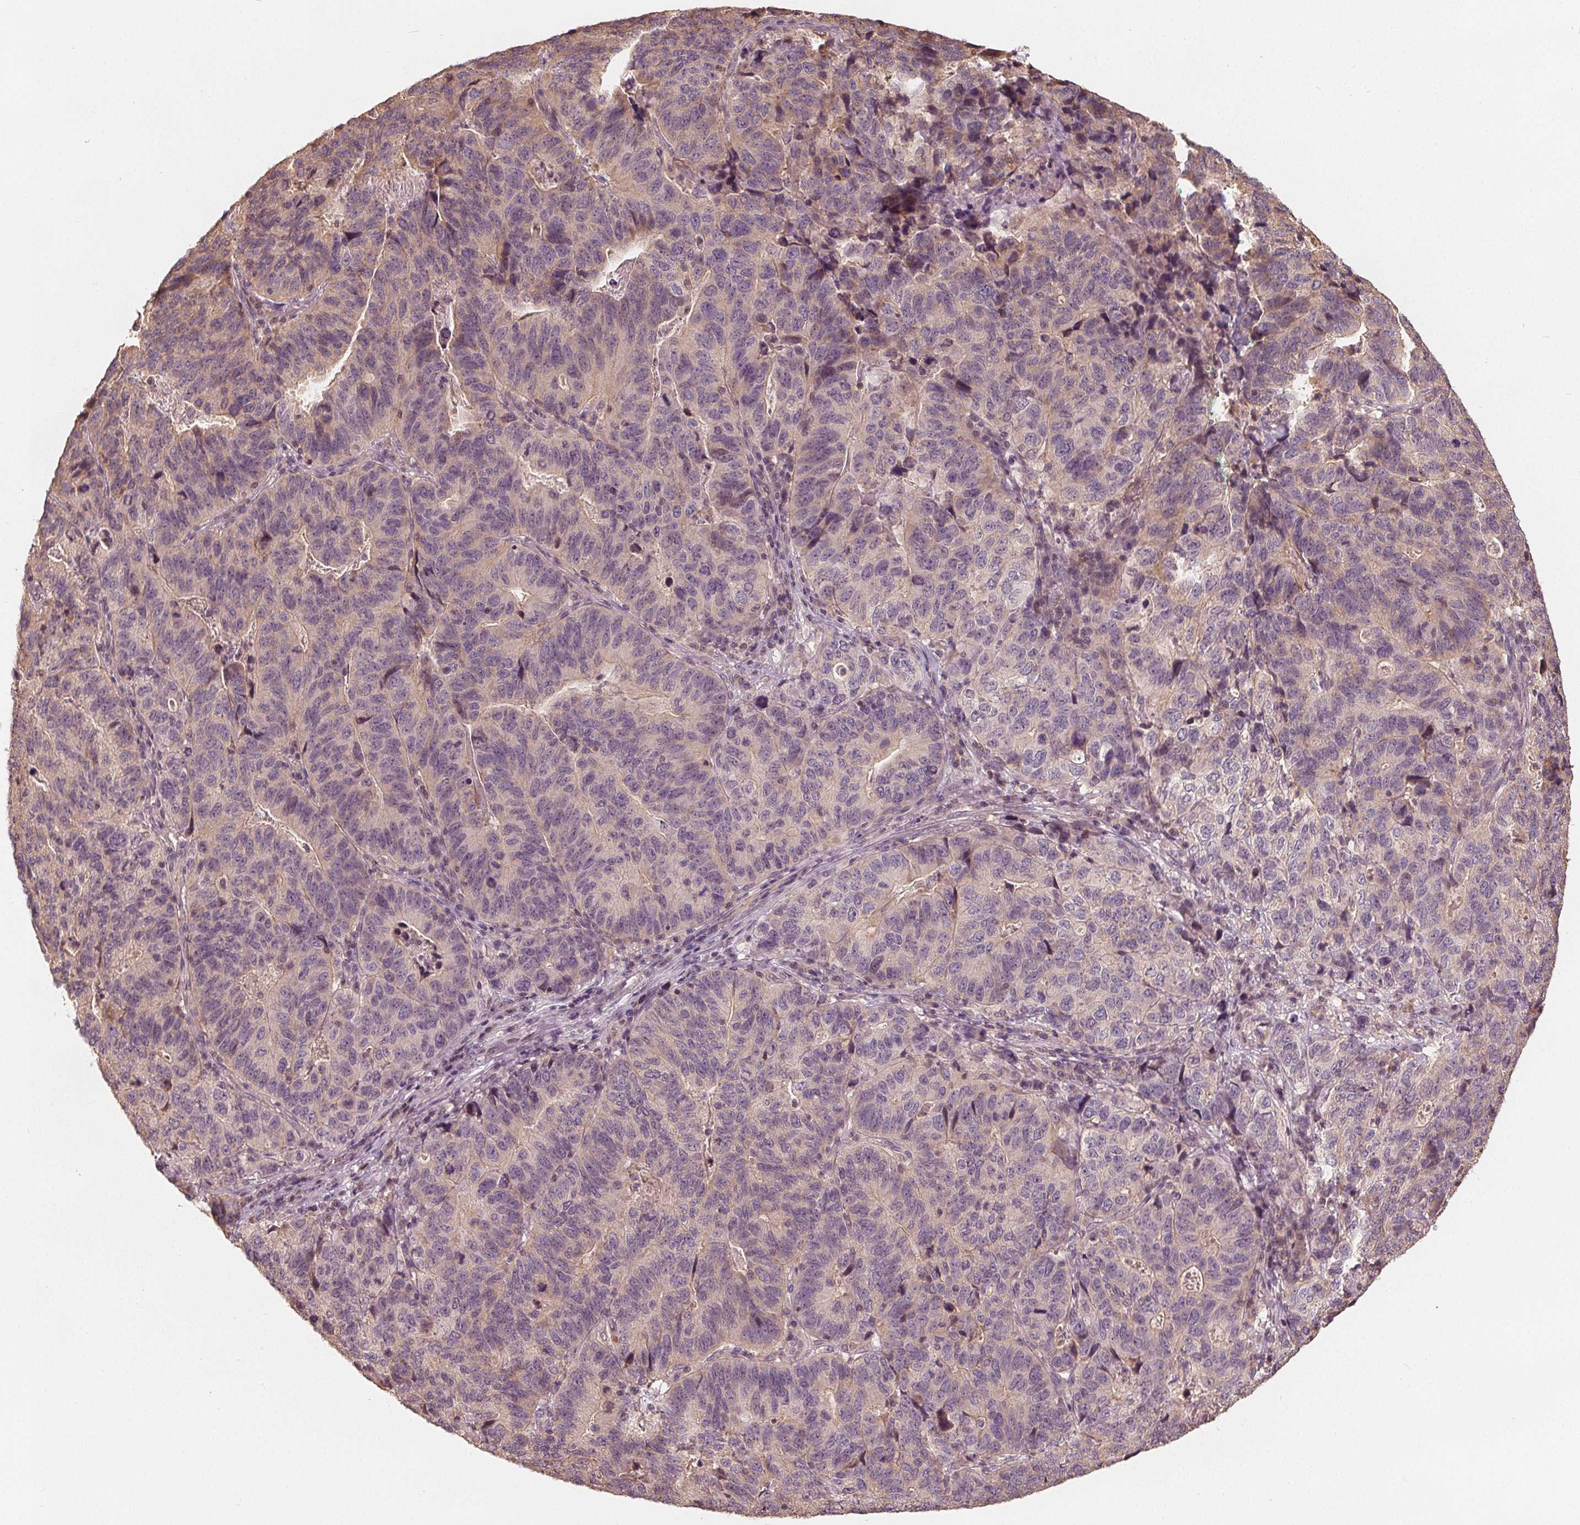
{"staining": {"intensity": "negative", "quantity": "none", "location": "none"}, "tissue": "stomach cancer", "cell_type": "Tumor cells", "image_type": "cancer", "snomed": [{"axis": "morphology", "description": "Adenocarcinoma, NOS"}, {"axis": "topography", "description": "Stomach, upper"}], "caption": "Tumor cells show no significant protein positivity in stomach adenocarcinoma.", "gene": "GNB2", "patient": {"sex": "female", "age": 67}}